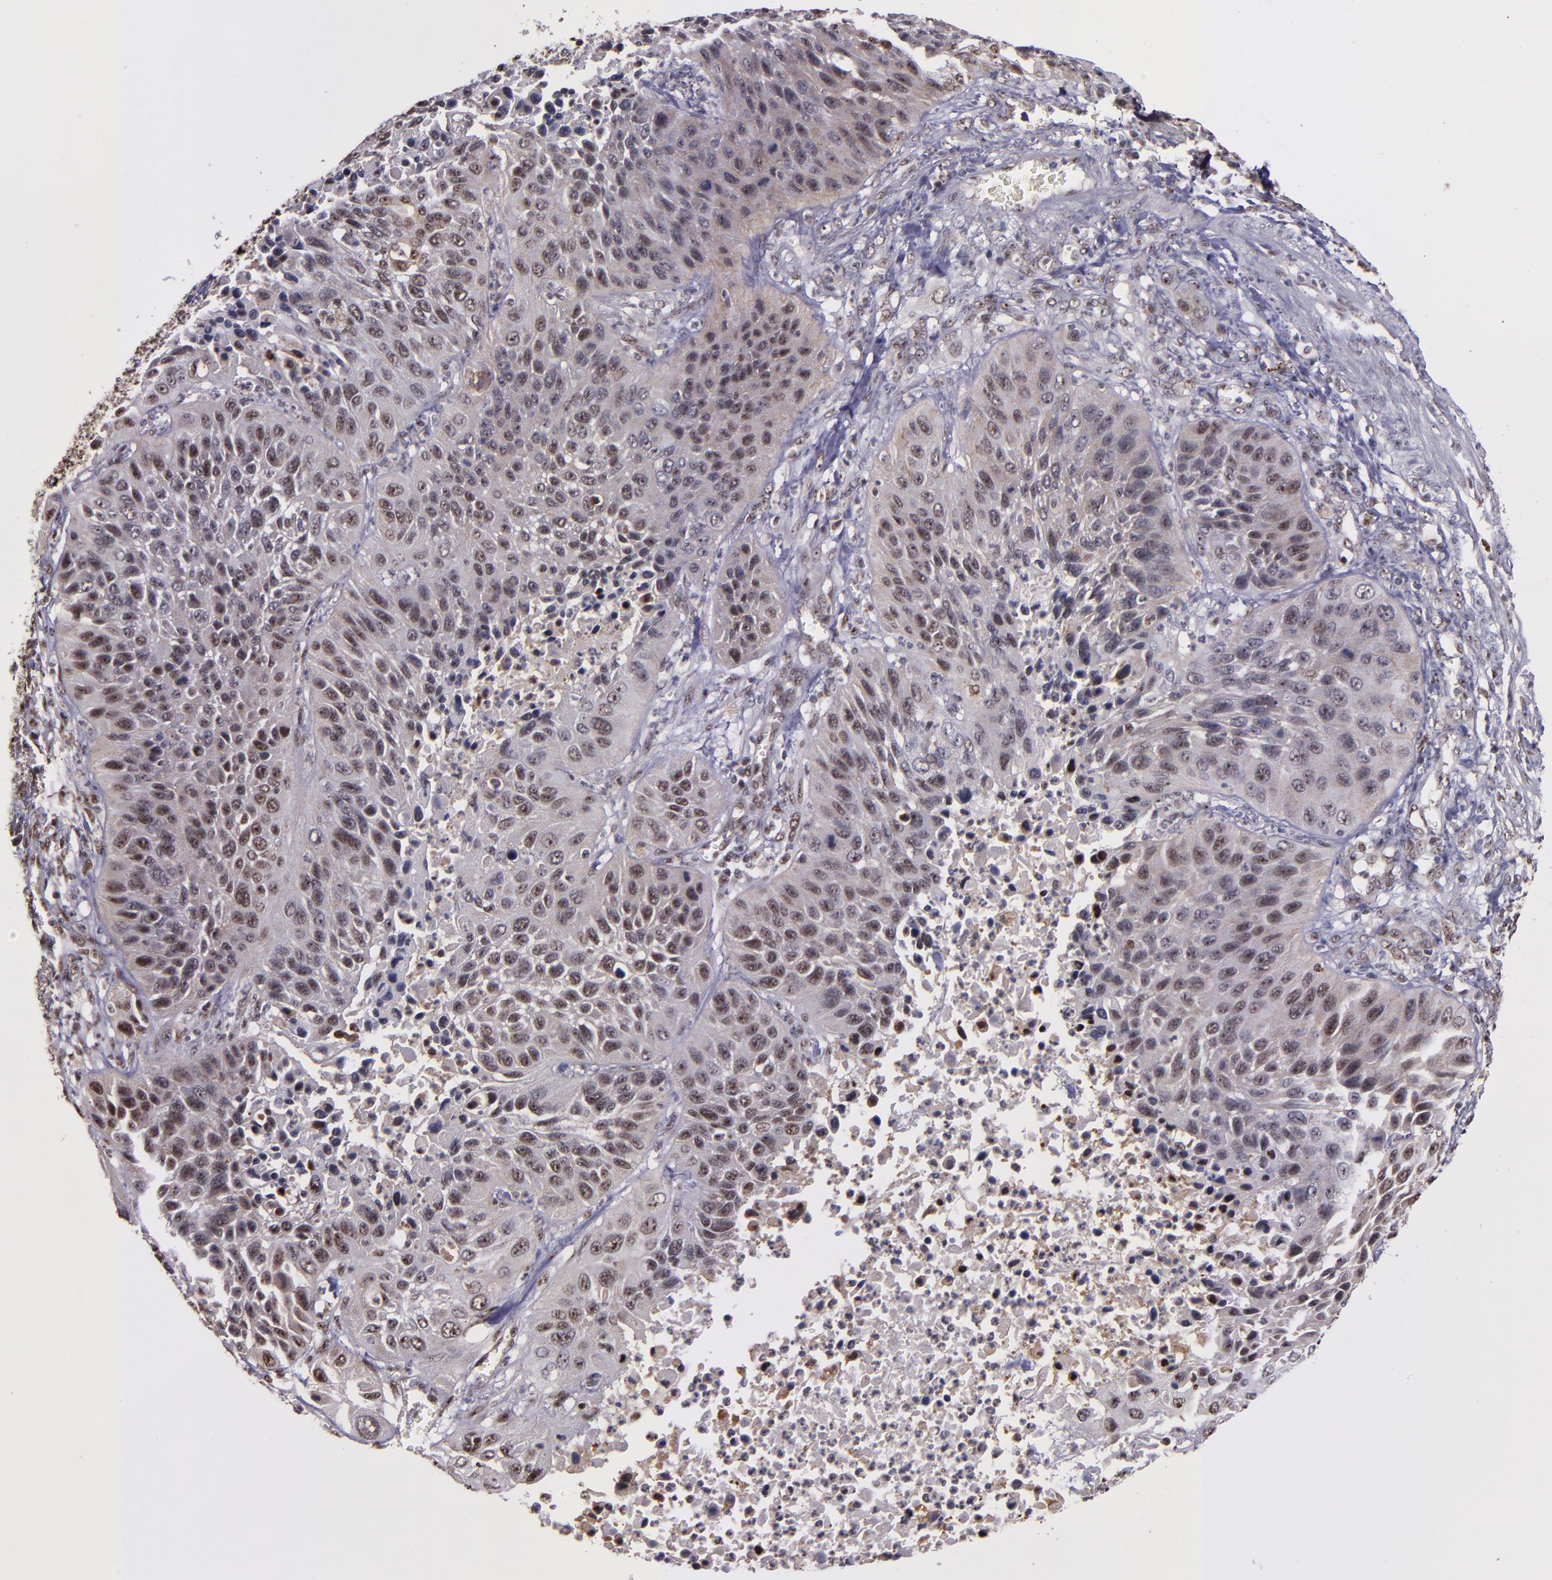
{"staining": {"intensity": "weak", "quantity": "25%-75%", "location": "cytoplasmic/membranous,nuclear"}, "tissue": "lung cancer", "cell_type": "Tumor cells", "image_type": "cancer", "snomed": [{"axis": "morphology", "description": "Squamous cell carcinoma, NOS"}, {"axis": "topography", "description": "Lung"}], "caption": "Lung cancer (squamous cell carcinoma) stained with DAB immunohistochemistry (IHC) shows low levels of weak cytoplasmic/membranous and nuclear staining in approximately 25%-75% of tumor cells.", "gene": "CECR2", "patient": {"sex": "female", "age": 76}}